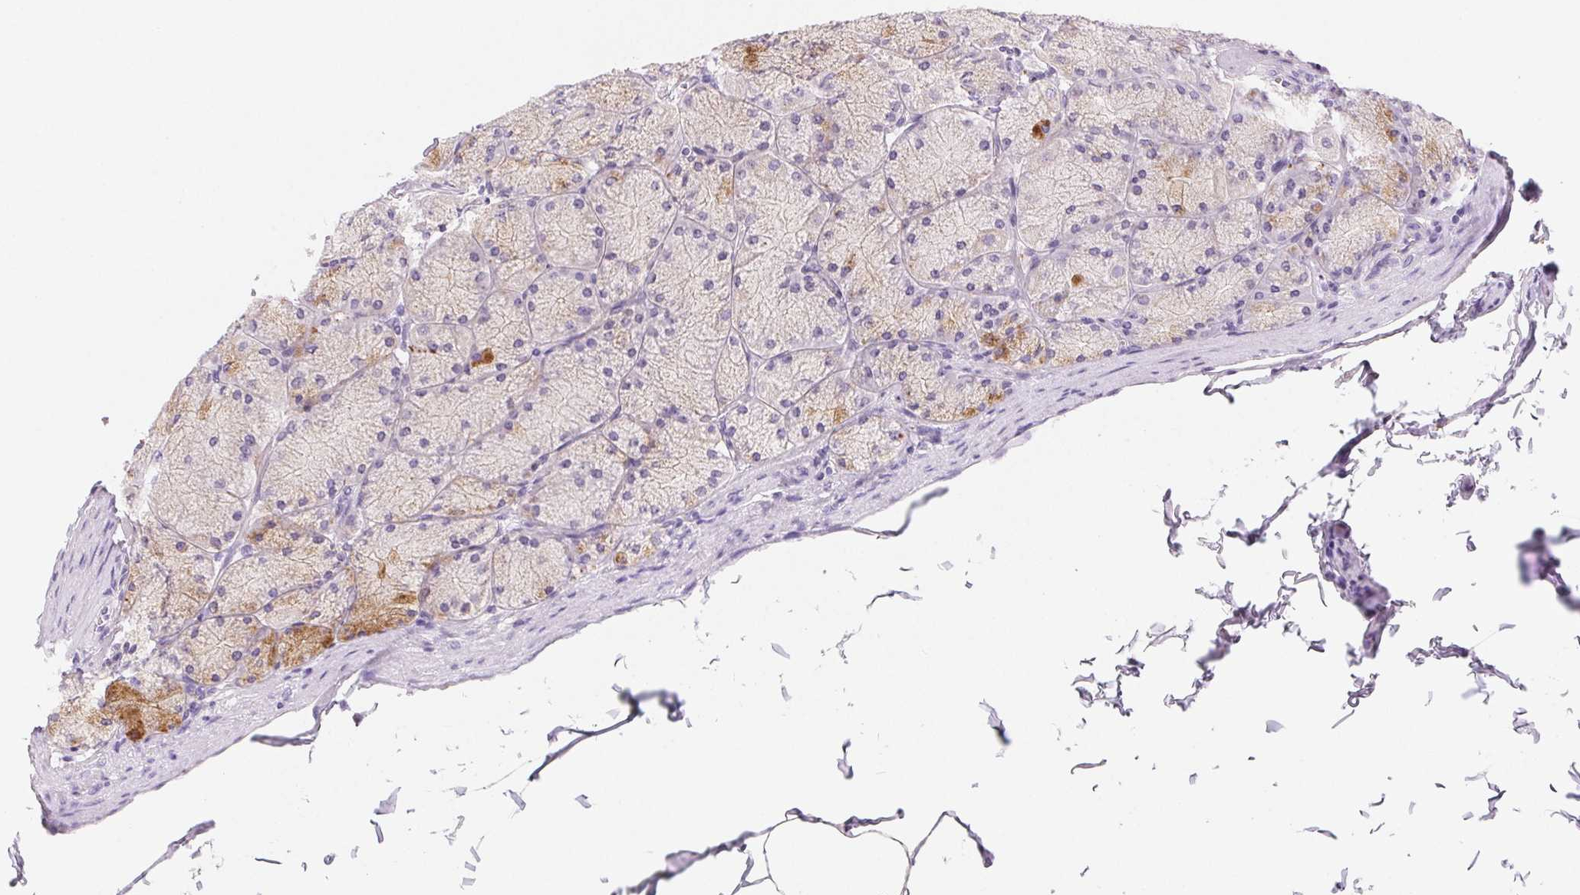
{"staining": {"intensity": "moderate", "quantity": "<25%", "location": "cytoplasmic/membranous"}, "tissue": "stomach", "cell_type": "Glandular cells", "image_type": "normal", "snomed": [{"axis": "morphology", "description": "Normal tissue, NOS"}, {"axis": "topography", "description": "Stomach, upper"}], "caption": "Moderate cytoplasmic/membranous positivity is seen in about <25% of glandular cells in unremarkable stomach. (brown staining indicates protein expression, while blue staining denotes nuclei).", "gene": "LIPA", "patient": {"sex": "female", "age": 56}}